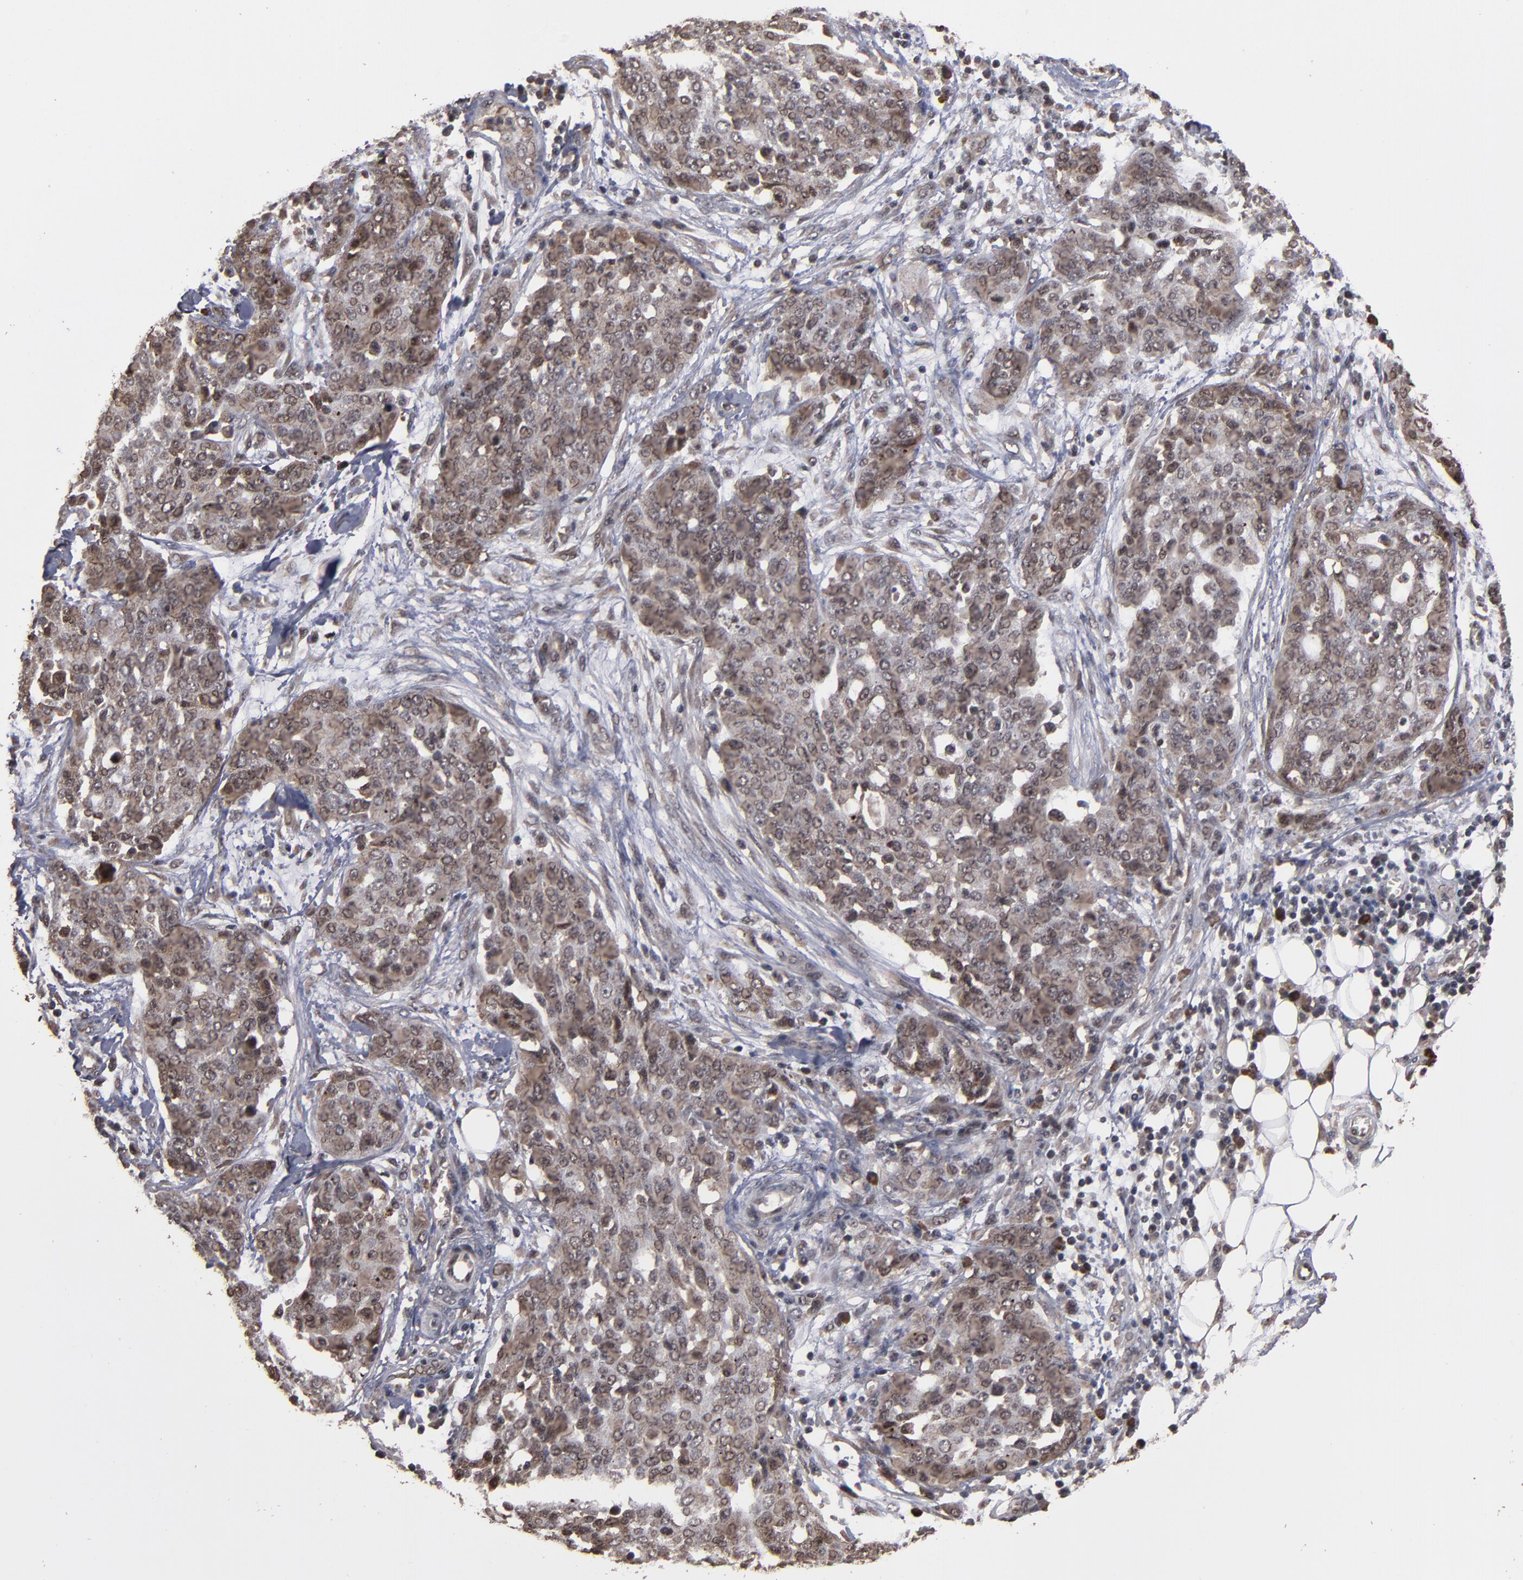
{"staining": {"intensity": "weak", "quantity": ">75%", "location": "cytoplasmic/membranous,nuclear"}, "tissue": "ovarian cancer", "cell_type": "Tumor cells", "image_type": "cancer", "snomed": [{"axis": "morphology", "description": "Cystadenocarcinoma, serous, NOS"}, {"axis": "topography", "description": "Soft tissue"}, {"axis": "topography", "description": "Ovary"}], "caption": "Weak cytoplasmic/membranous and nuclear expression for a protein is present in approximately >75% of tumor cells of ovarian serous cystadenocarcinoma using IHC.", "gene": "NXF2B", "patient": {"sex": "female", "age": 57}}